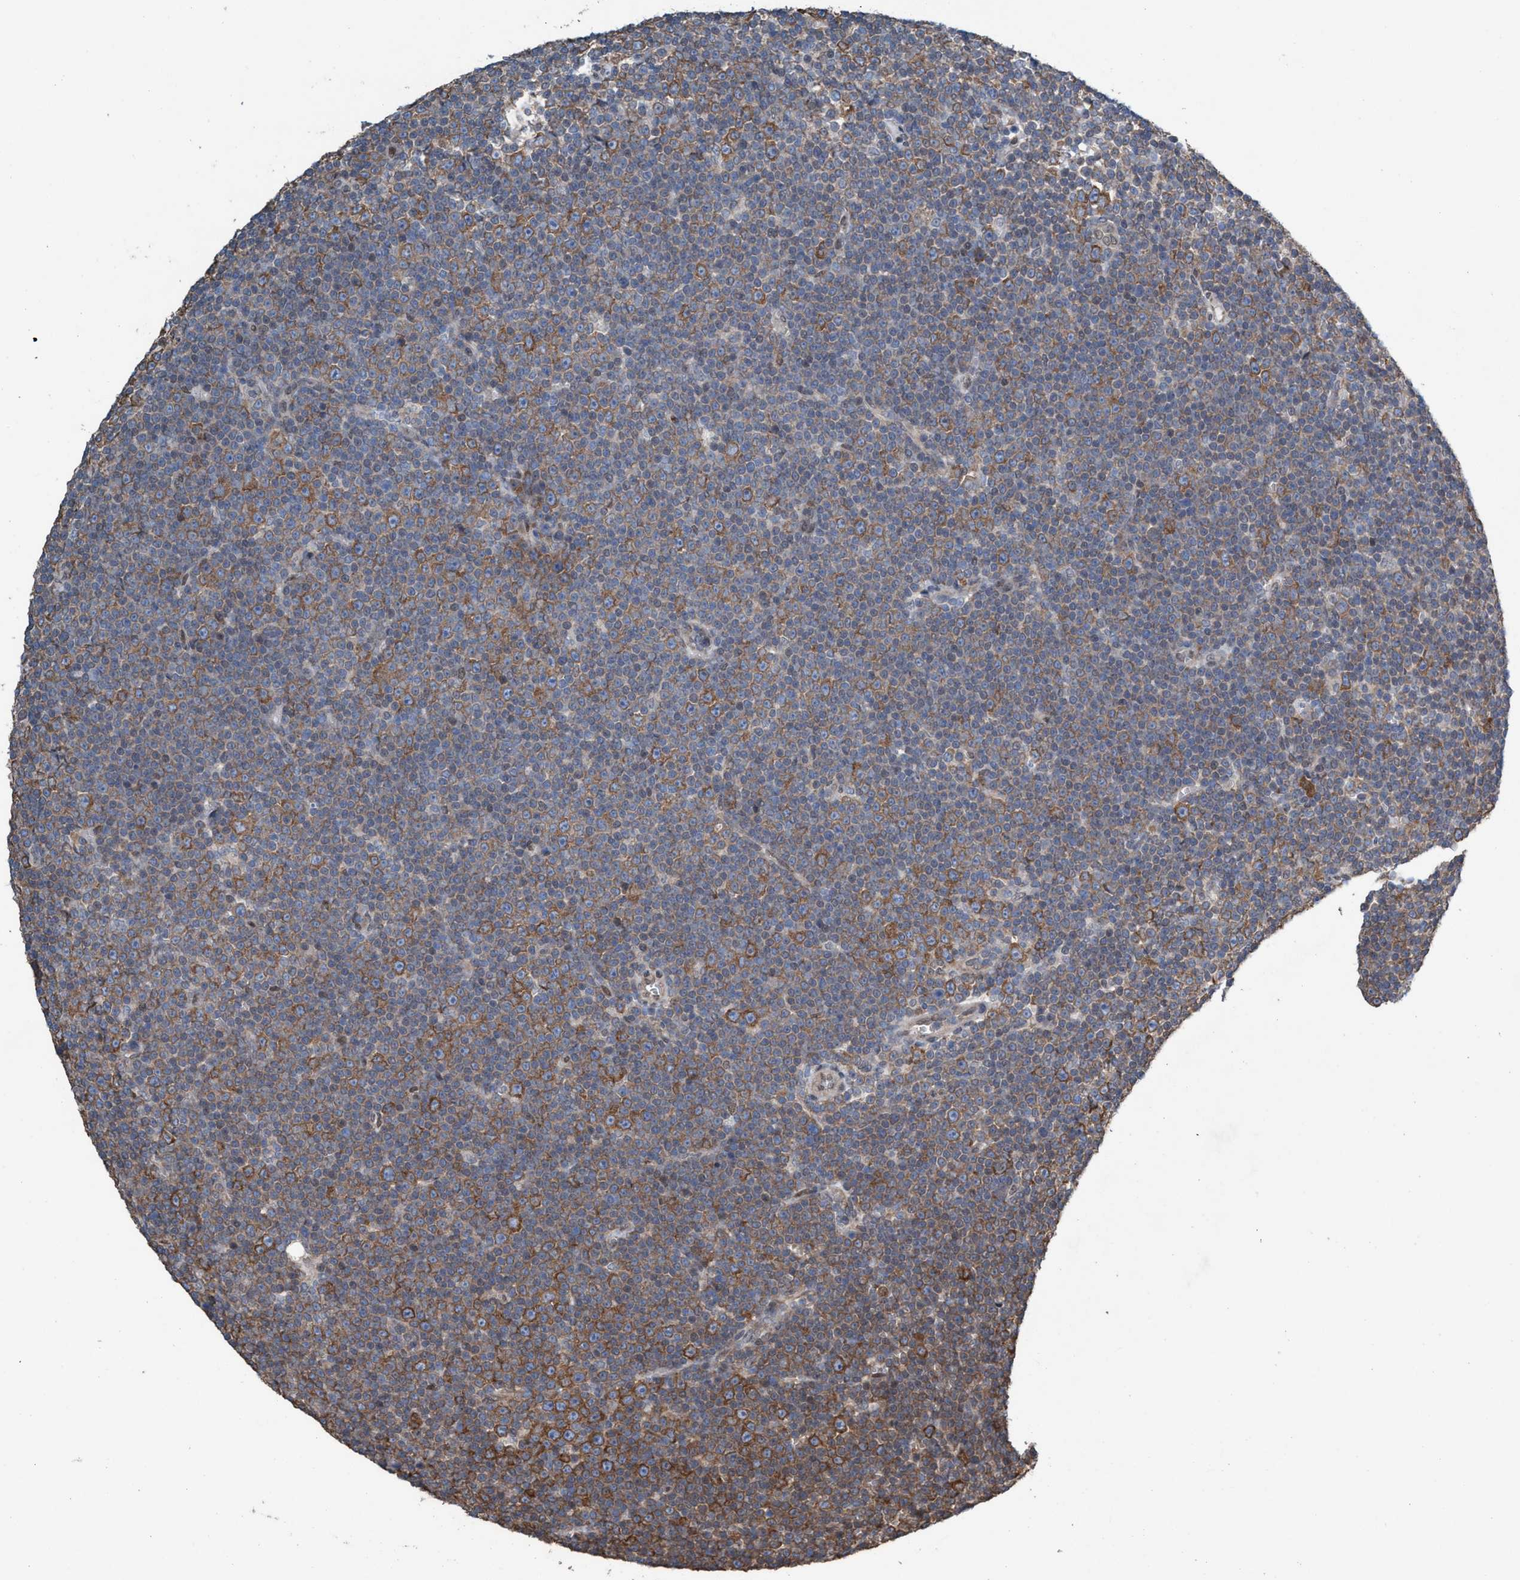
{"staining": {"intensity": "moderate", "quantity": ">75%", "location": "cytoplasmic/membranous"}, "tissue": "lymphoma", "cell_type": "Tumor cells", "image_type": "cancer", "snomed": [{"axis": "morphology", "description": "Malignant lymphoma, non-Hodgkin's type, Low grade"}, {"axis": "topography", "description": "Lymph node"}], "caption": "Protein analysis of lymphoma tissue reveals moderate cytoplasmic/membranous staining in approximately >75% of tumor cells. Using DAB (brown) and hematoxylin (blue) stains, captured at high magnification using brightfield microscopy.", "gene": "METAP2", "patient": {"sex": "female", "age": 67}}